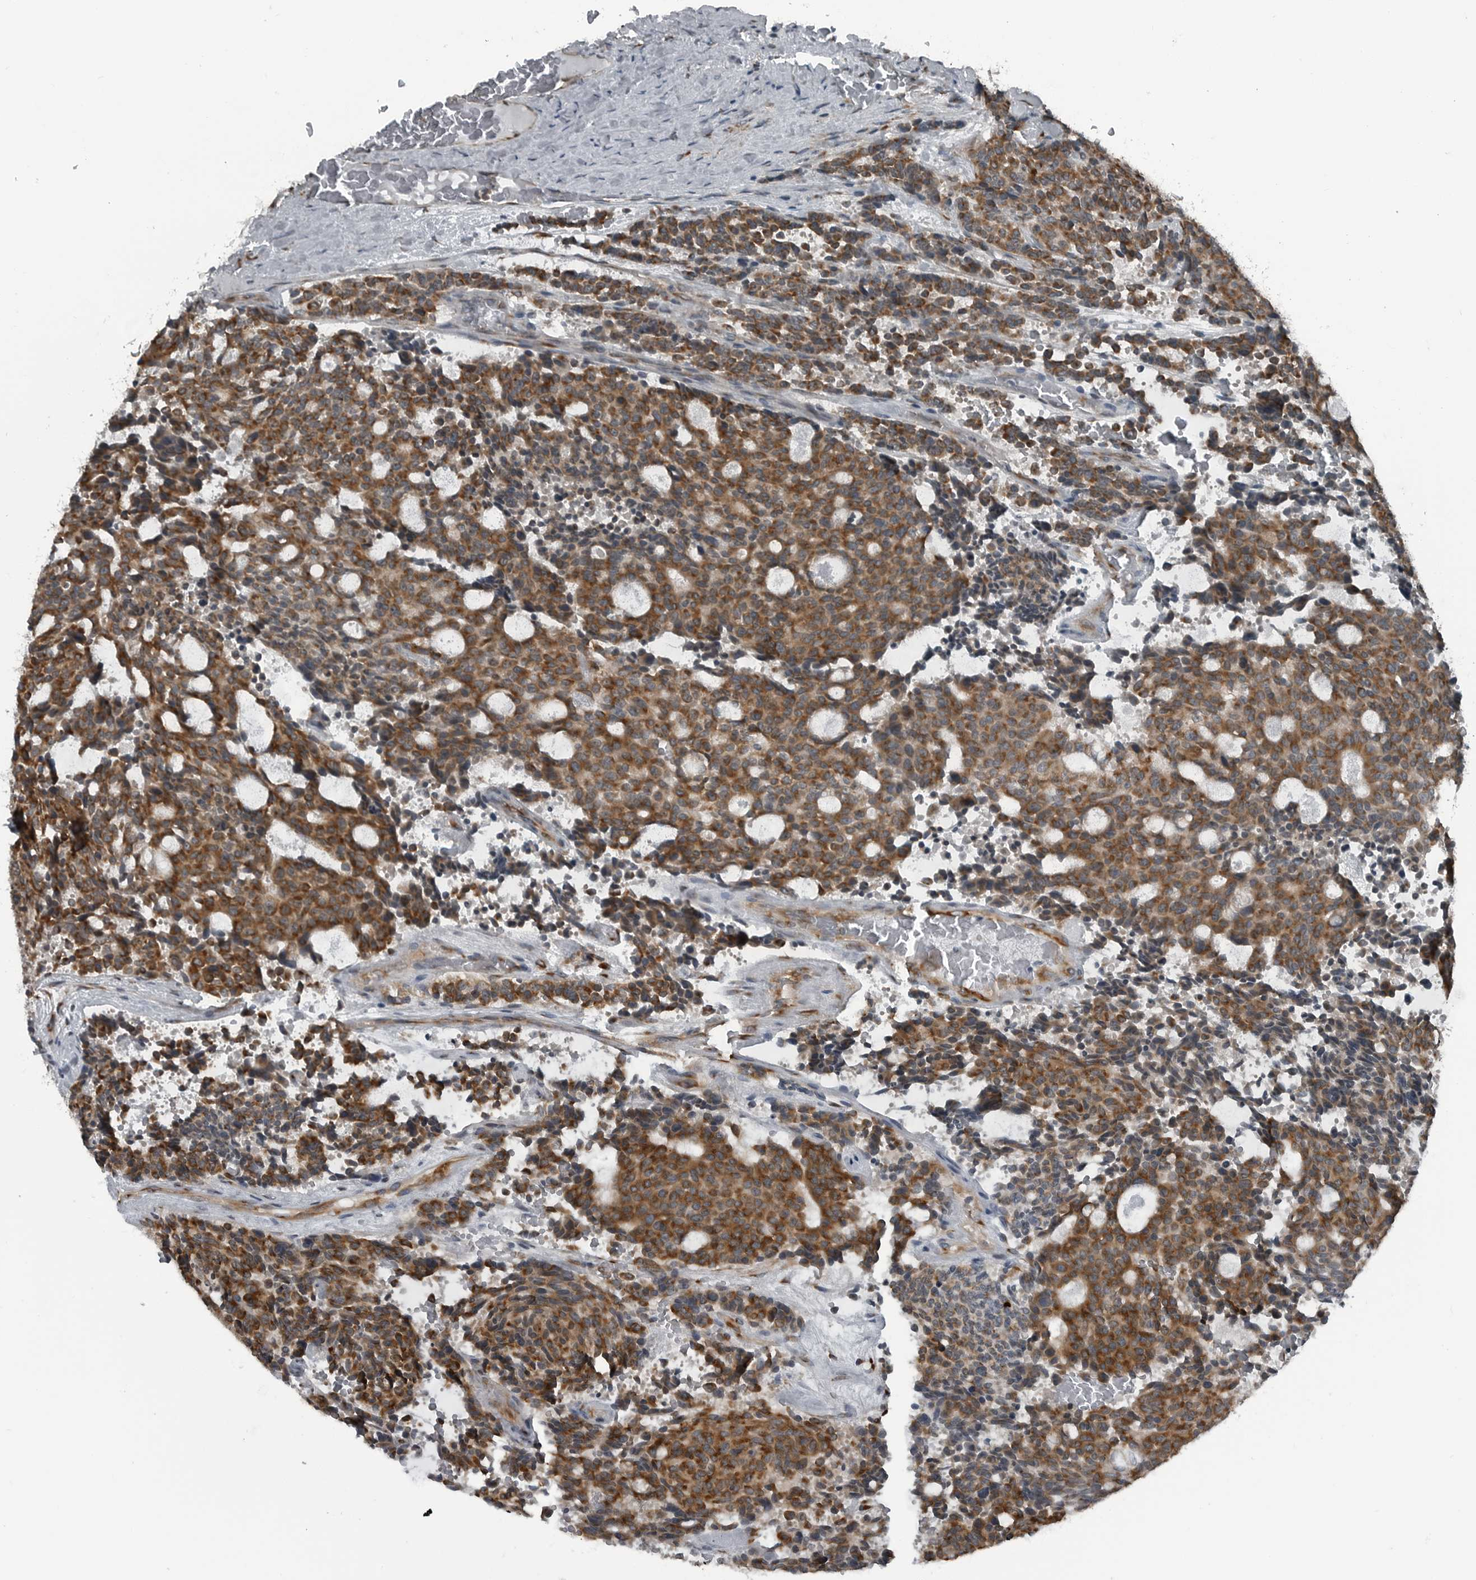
{"staining": {"intensity": "strong", "quantity": ">75%", "location": "cytoplasmic/membranous"}, "tissue": "carcinoid", "cell_type": "Tumor cells", "image_type": "cancer", "snomed": [{"axis": "morphology", "description": "Carcinoid, malignant, NOS"}, {"axis": "topography", "description": "Pancreas"}], "caption": "Strong cytoplasmic/membranous protein staining is identified in approximately >75% of tumor cells in carcinoid.", "gene": "CEP85", "patient": {"sex": "female", "age": 54}}